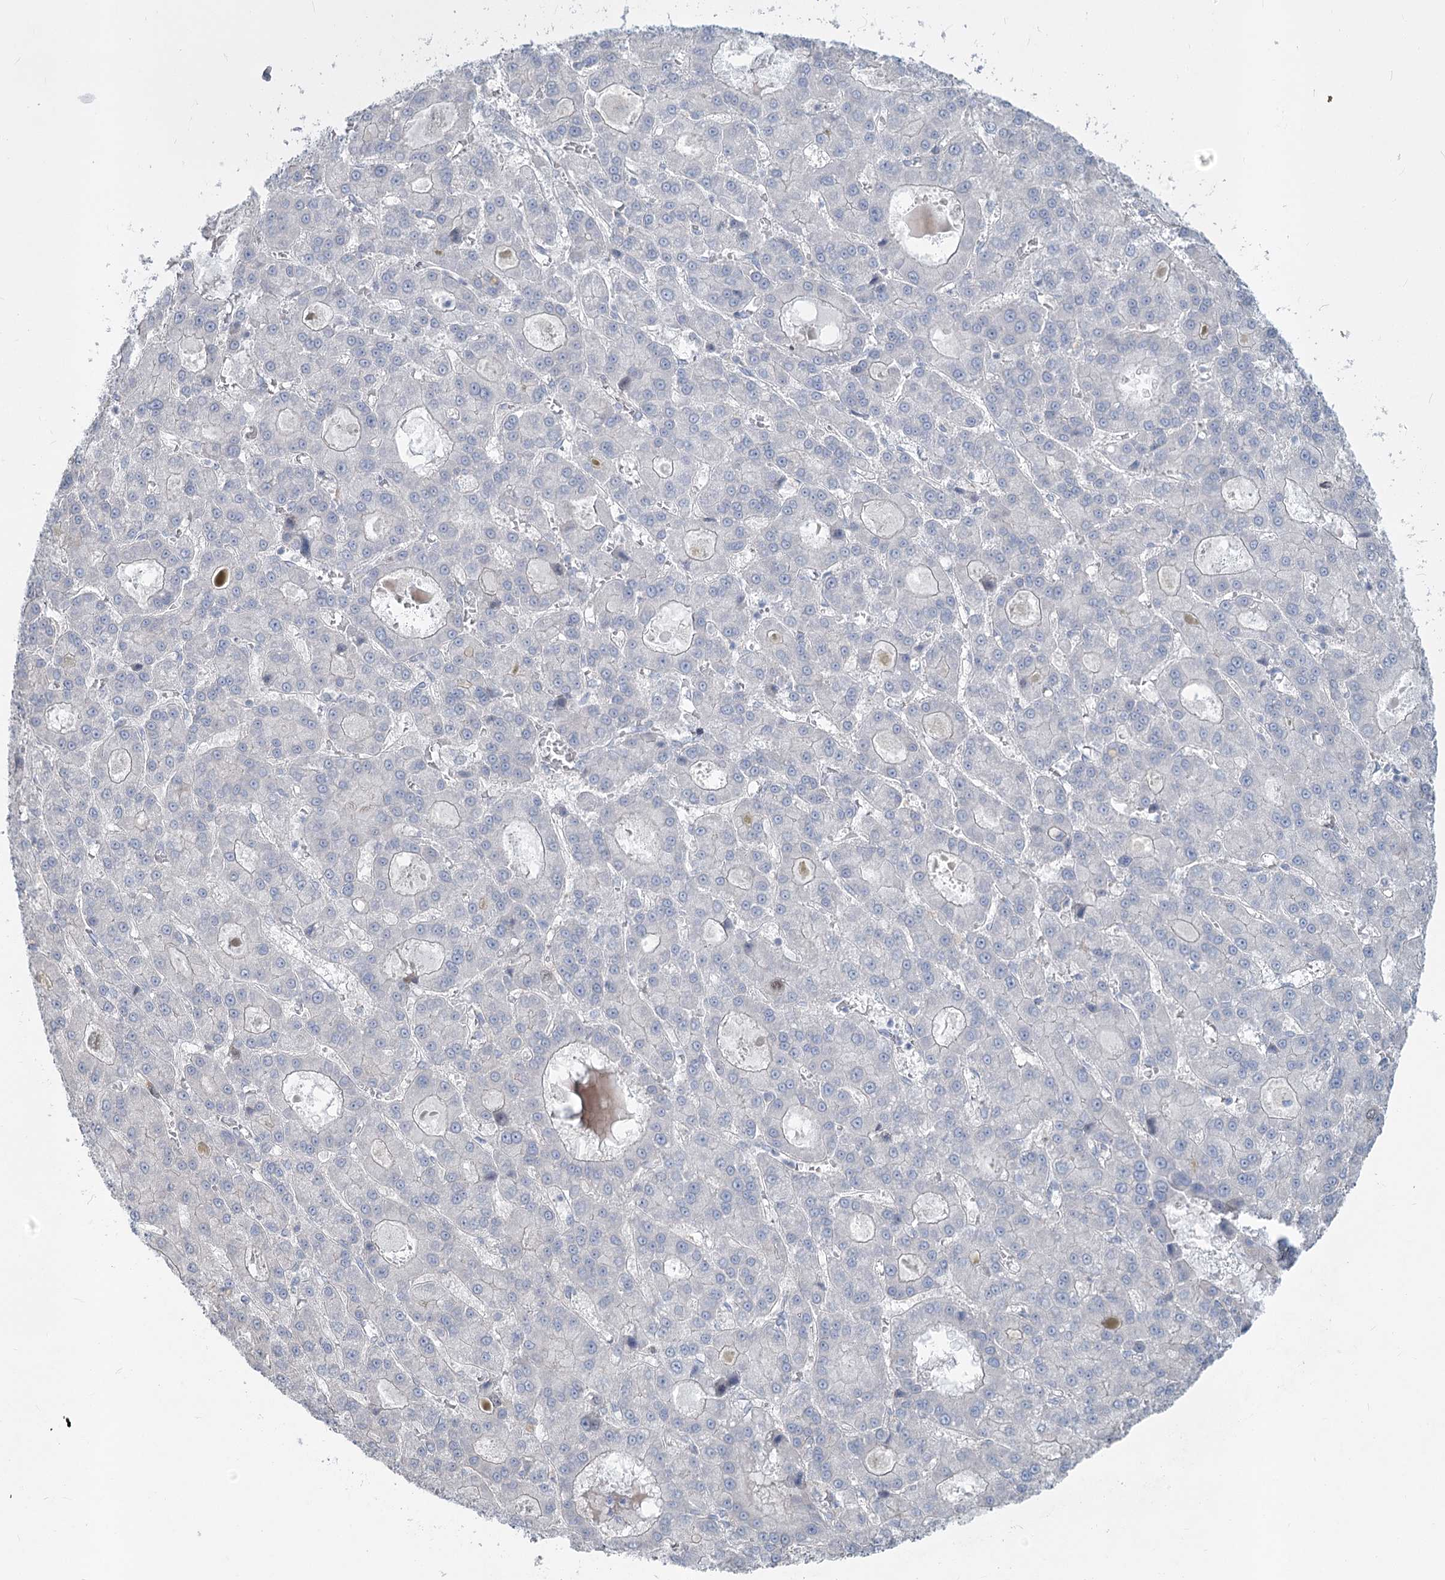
{"staining": {"intensity": "negative", "quantity": "none", "location": "none"}, "tissue": "liver cancer", "cell_type": "Tumor cells", "image_type": "cancer", "snomed": [{"axis": "morphology", "description": "Carcinoma, Hepatocellular, NOS"}, {"axis": "topography", "description": "Liver"}], "caption": "This is an IHC image of liver cancer (hepatocellular carcinoma). There is no positivity in tumor cells.", "gene": "ABITRAM", "patient": {"sex": "male", "age": 70}}